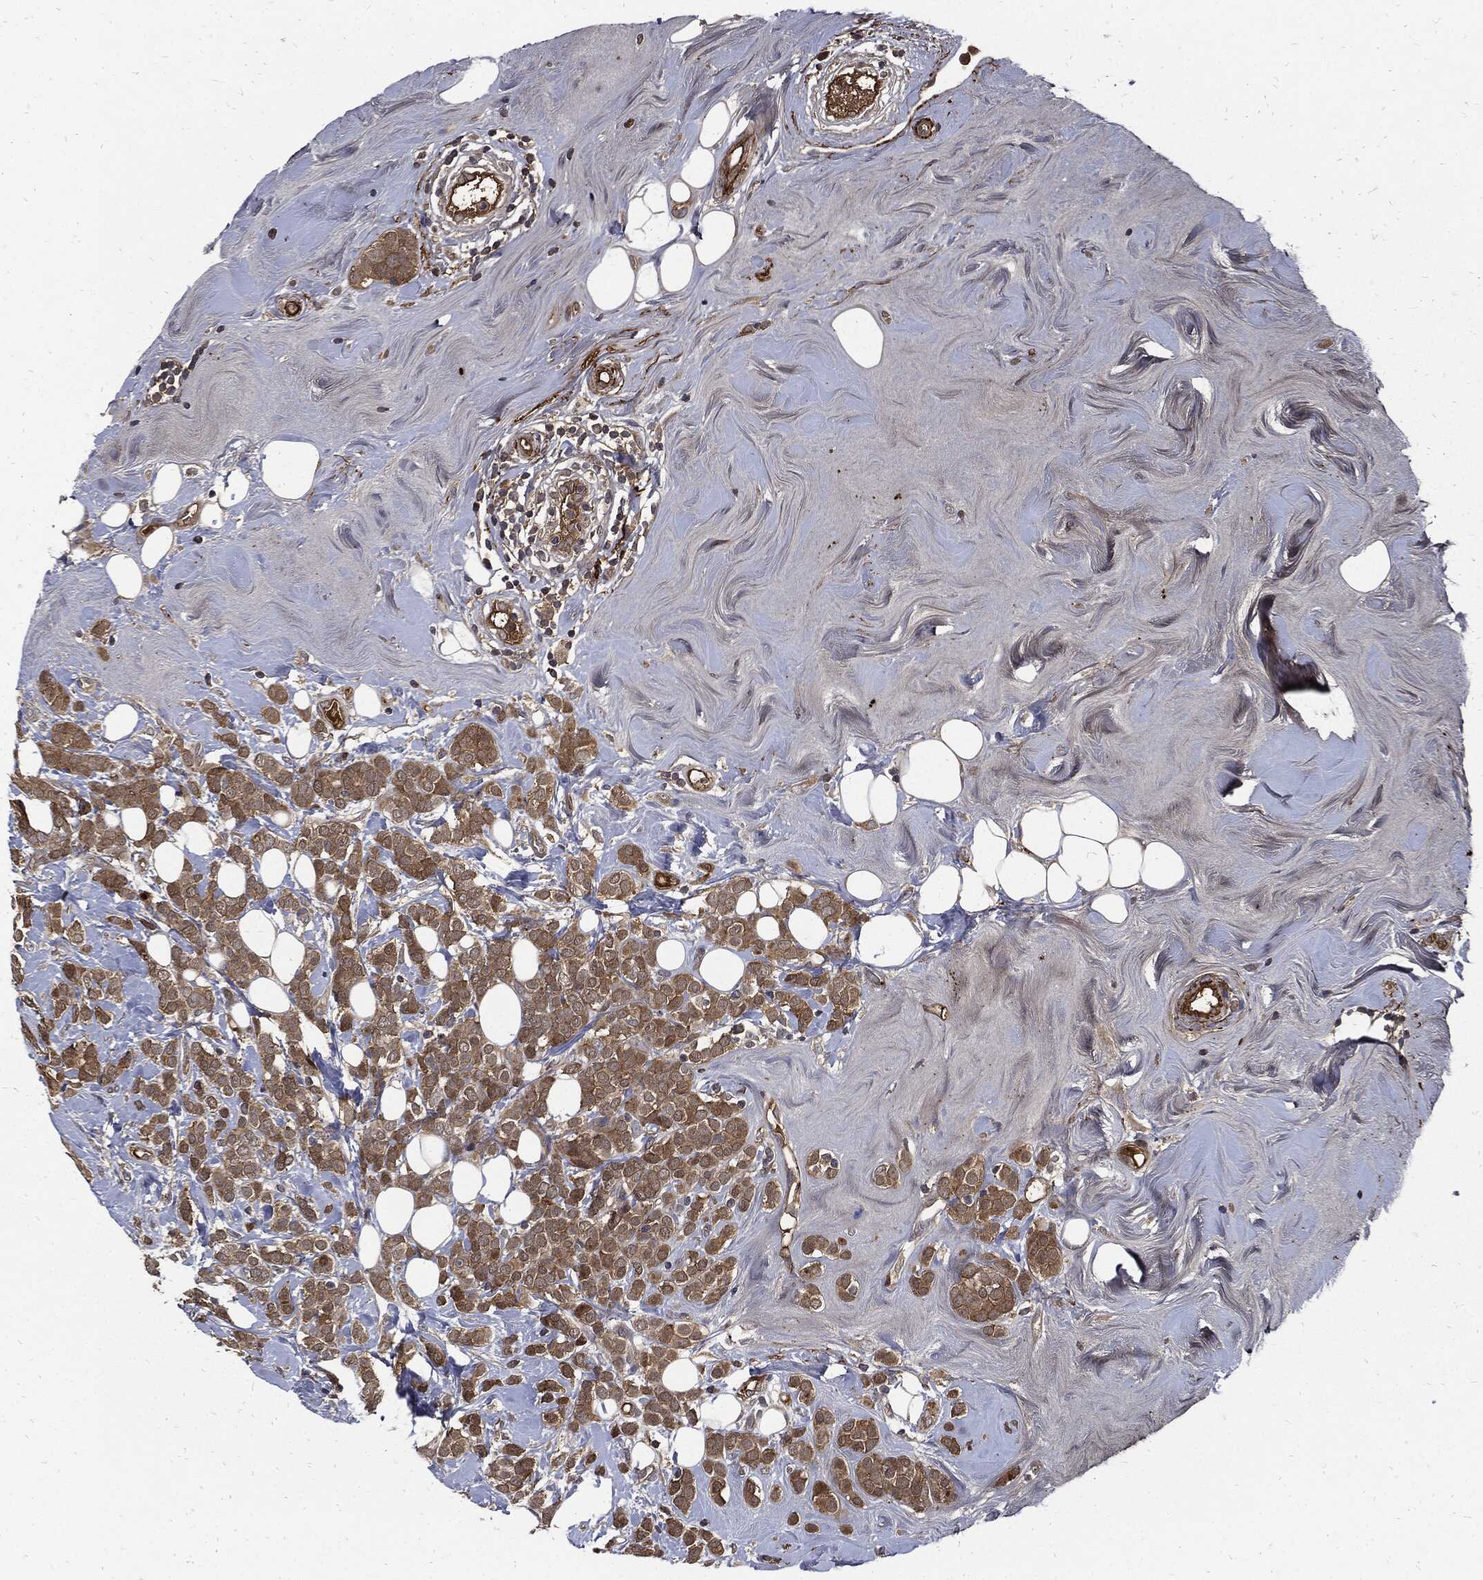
{"staining": {"intensity": "strong", "quantity": "25%-75%", "location": "cytoplasmic/membranous"}, "tissue": "breast cancer", "cell_type": "Tumor cells", "image_type": "cancer", "snomed": [{"axis": "morphology", "description": "Lobular carcinoma"}, {"axis": "topography", "description": "Breast"}], "caption": "Protein staining of breast lobular carcinoma tissue shows strong cytoplasmic/membranous expression in about 25%-75% of tumor cells.", "gene": "CLU", "patient": {"sex": "female", "age": 49}}